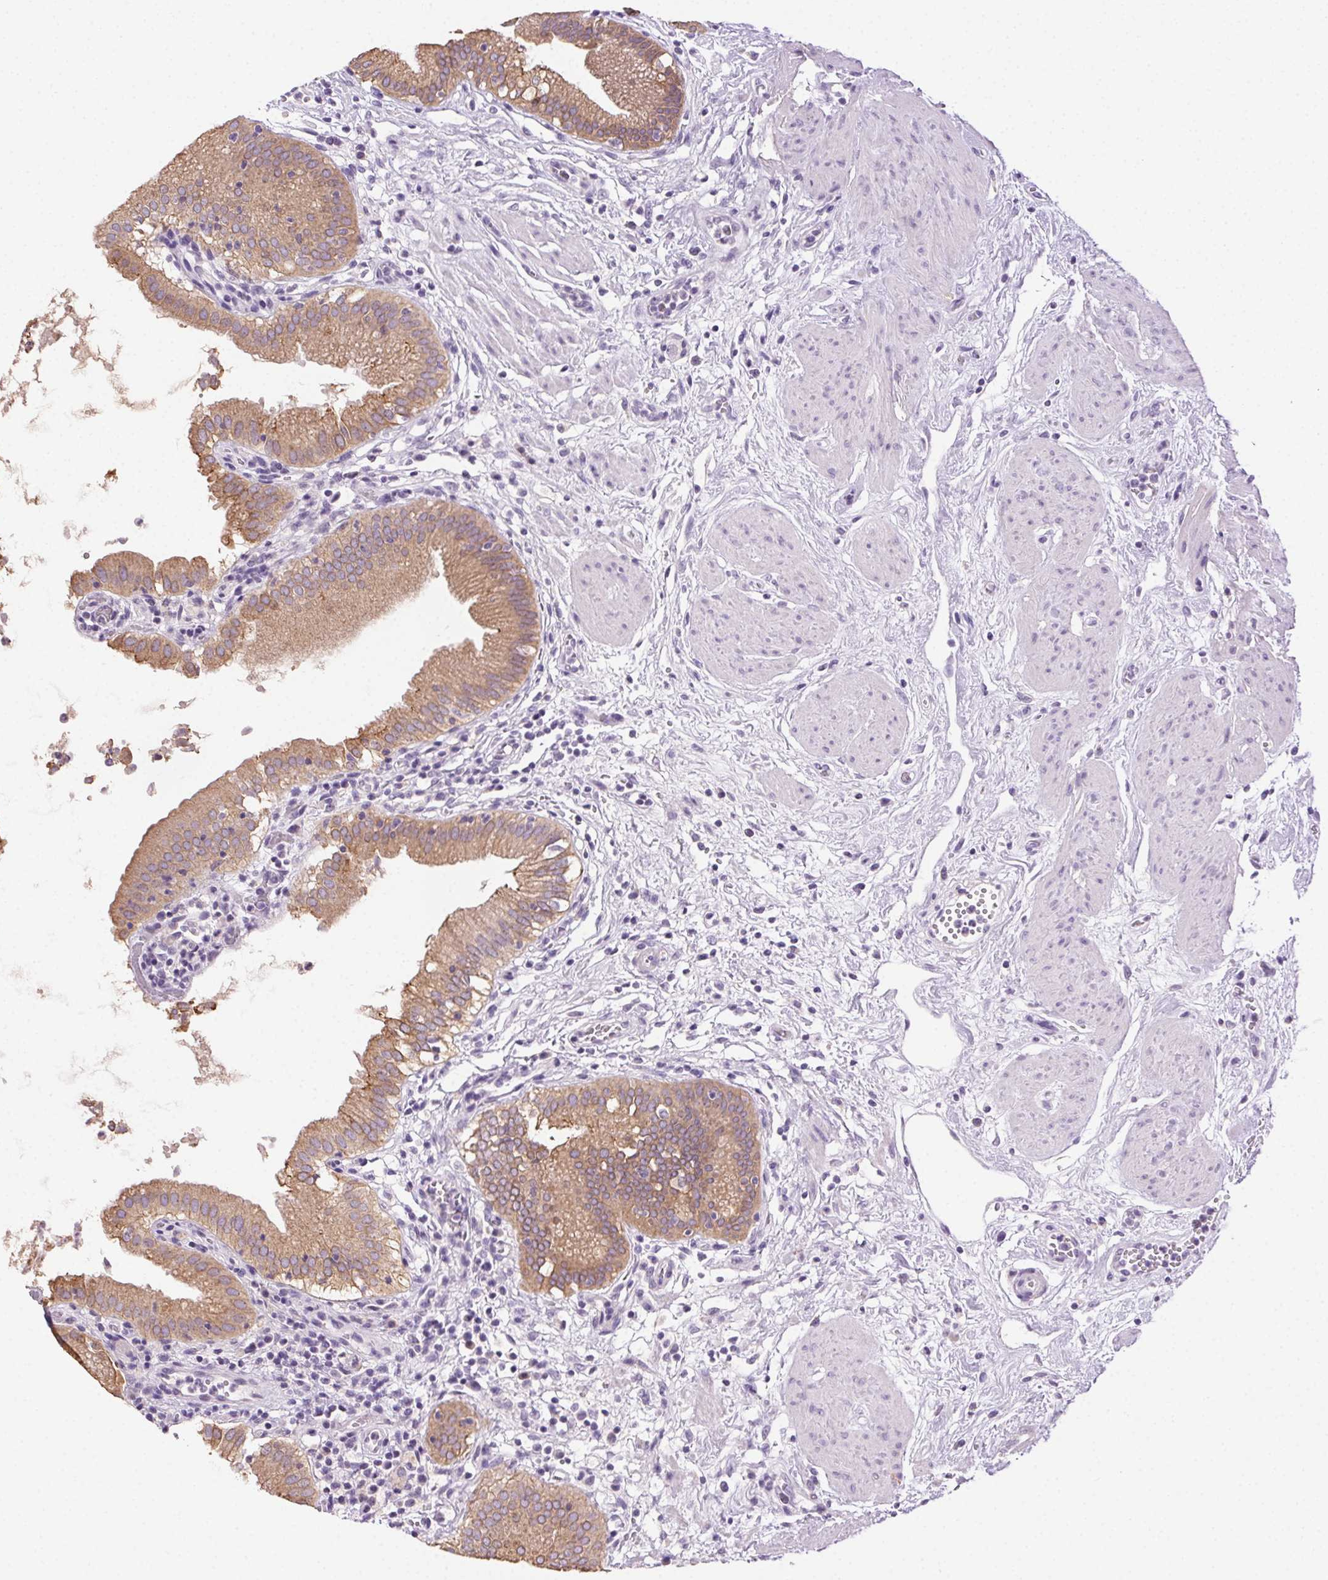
{"staining": {"intensity": "moderate", "quantity": ">75%", "location": "cytoplasmic/membranous"}, "tissue": "gallbladder", "cell_type": "Glandular cells", "image_type": "normal", "snomed": [{"axis": "morphology", "description": "Normal tissue, NOS"}, {"axis": "topography", "description": "Gallbladder"}], "caption": "Approximately >75% of glandular cells in benign human gallbladder display moderate cytoplasmic/membranous protein staining as visualized by brown immunohistochemical staining.", "gene": "CLDN10", "patient": {"sex": "female", "age": 65}}